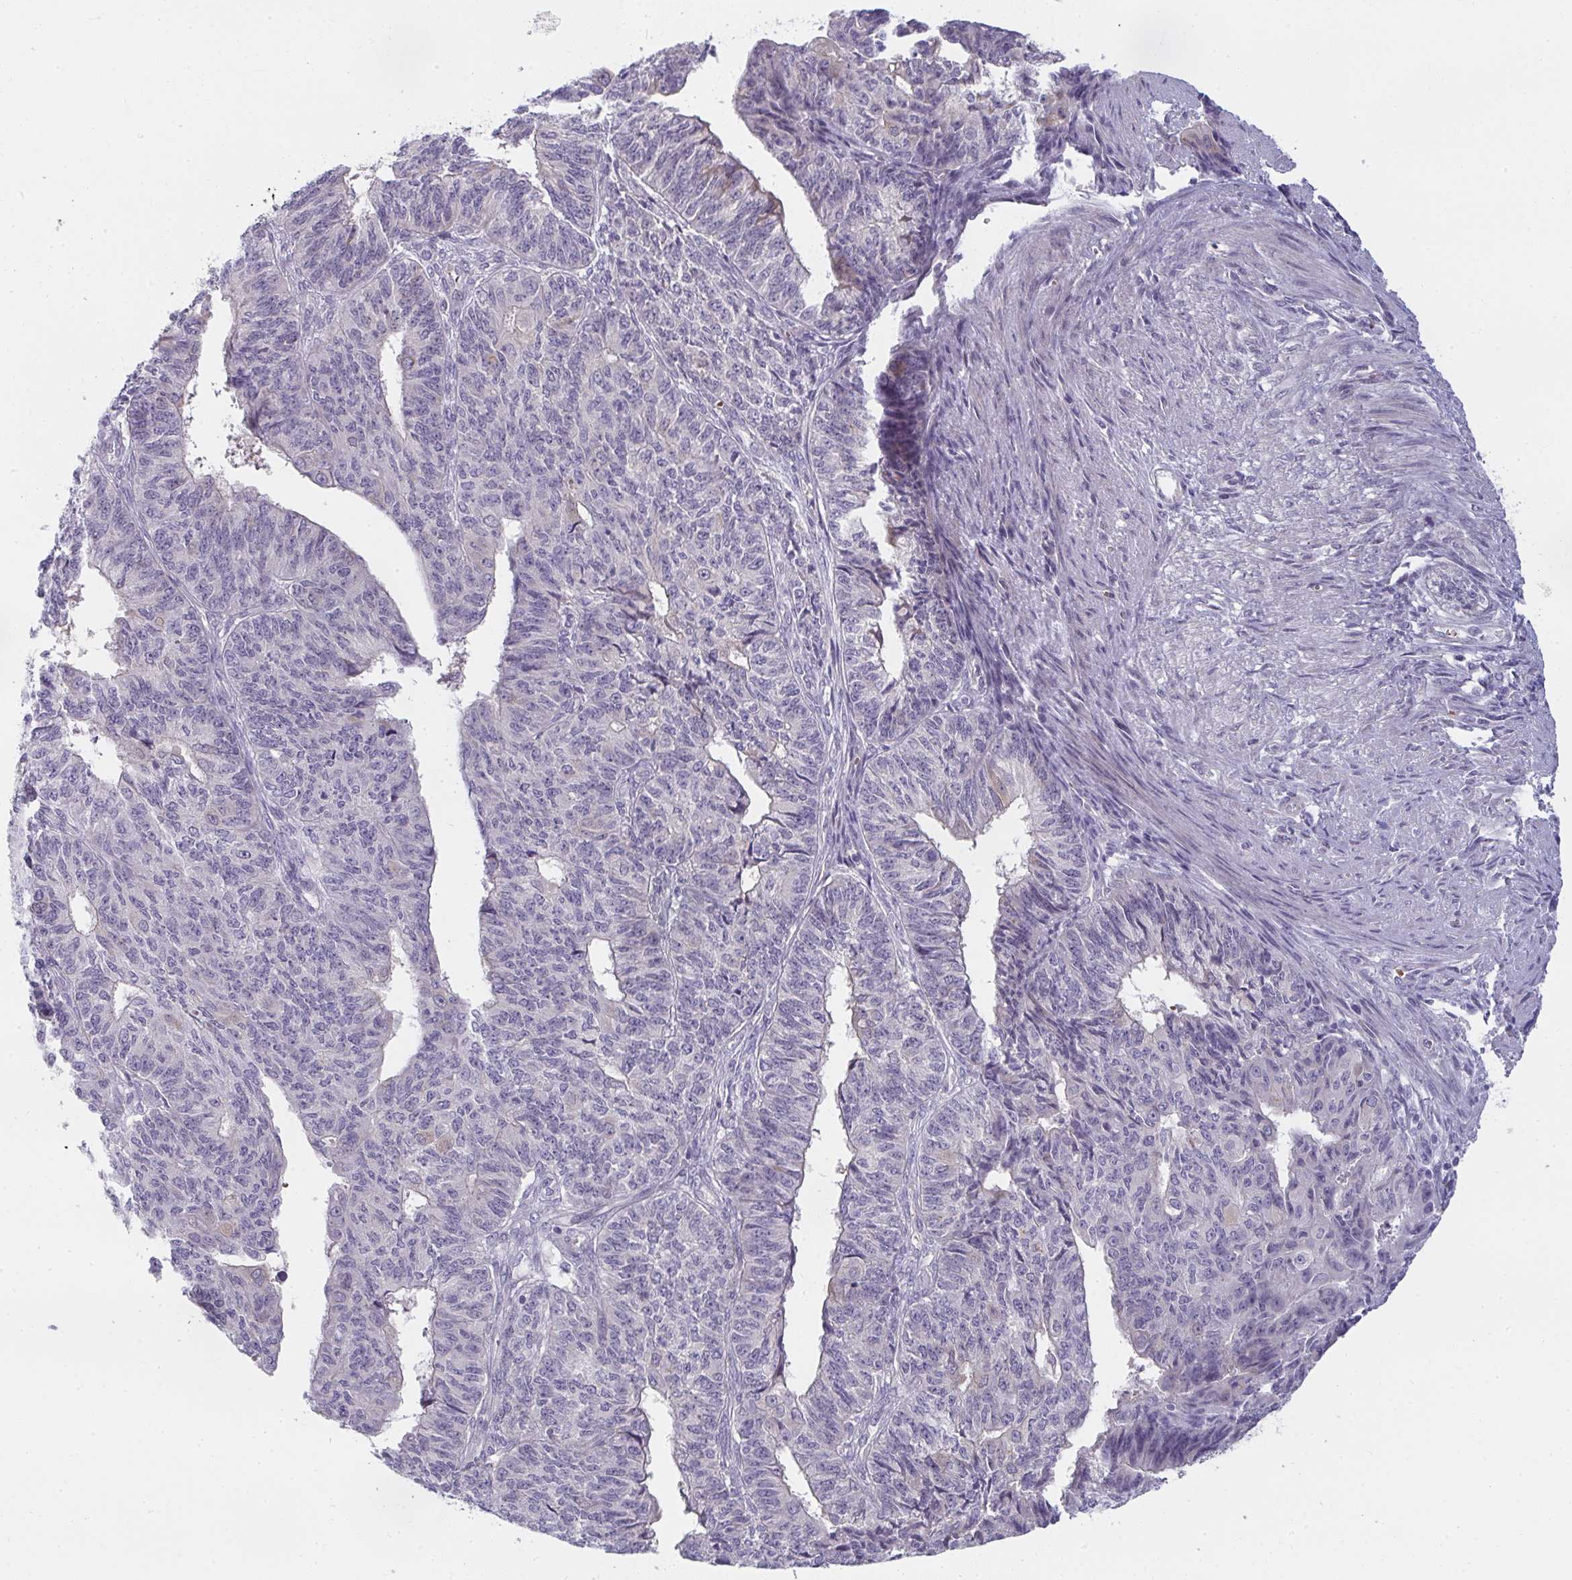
{"staining": {"intensity": "negative", "quantity": "none", "location": "none"}, "tissue": "endometrial cancer", "cell_type": "Tumor cells", "image_type": "cancer", "snomed": [{"axis": "morphology", "description": "Adenocarcinoma, NOS"}, {"axis": "topography", "description": "Endometrium"}], "caption": "High magnification brightfield microscopy of endometrial adenocarcinoma stained with DAB (3,3'-diaminobenzidine) (brown) and counterstained with hematoxylin (blue): tumor cells show no significant staining.", "gene": "SHB", "patient": {"sex": "female", "age": 32}}